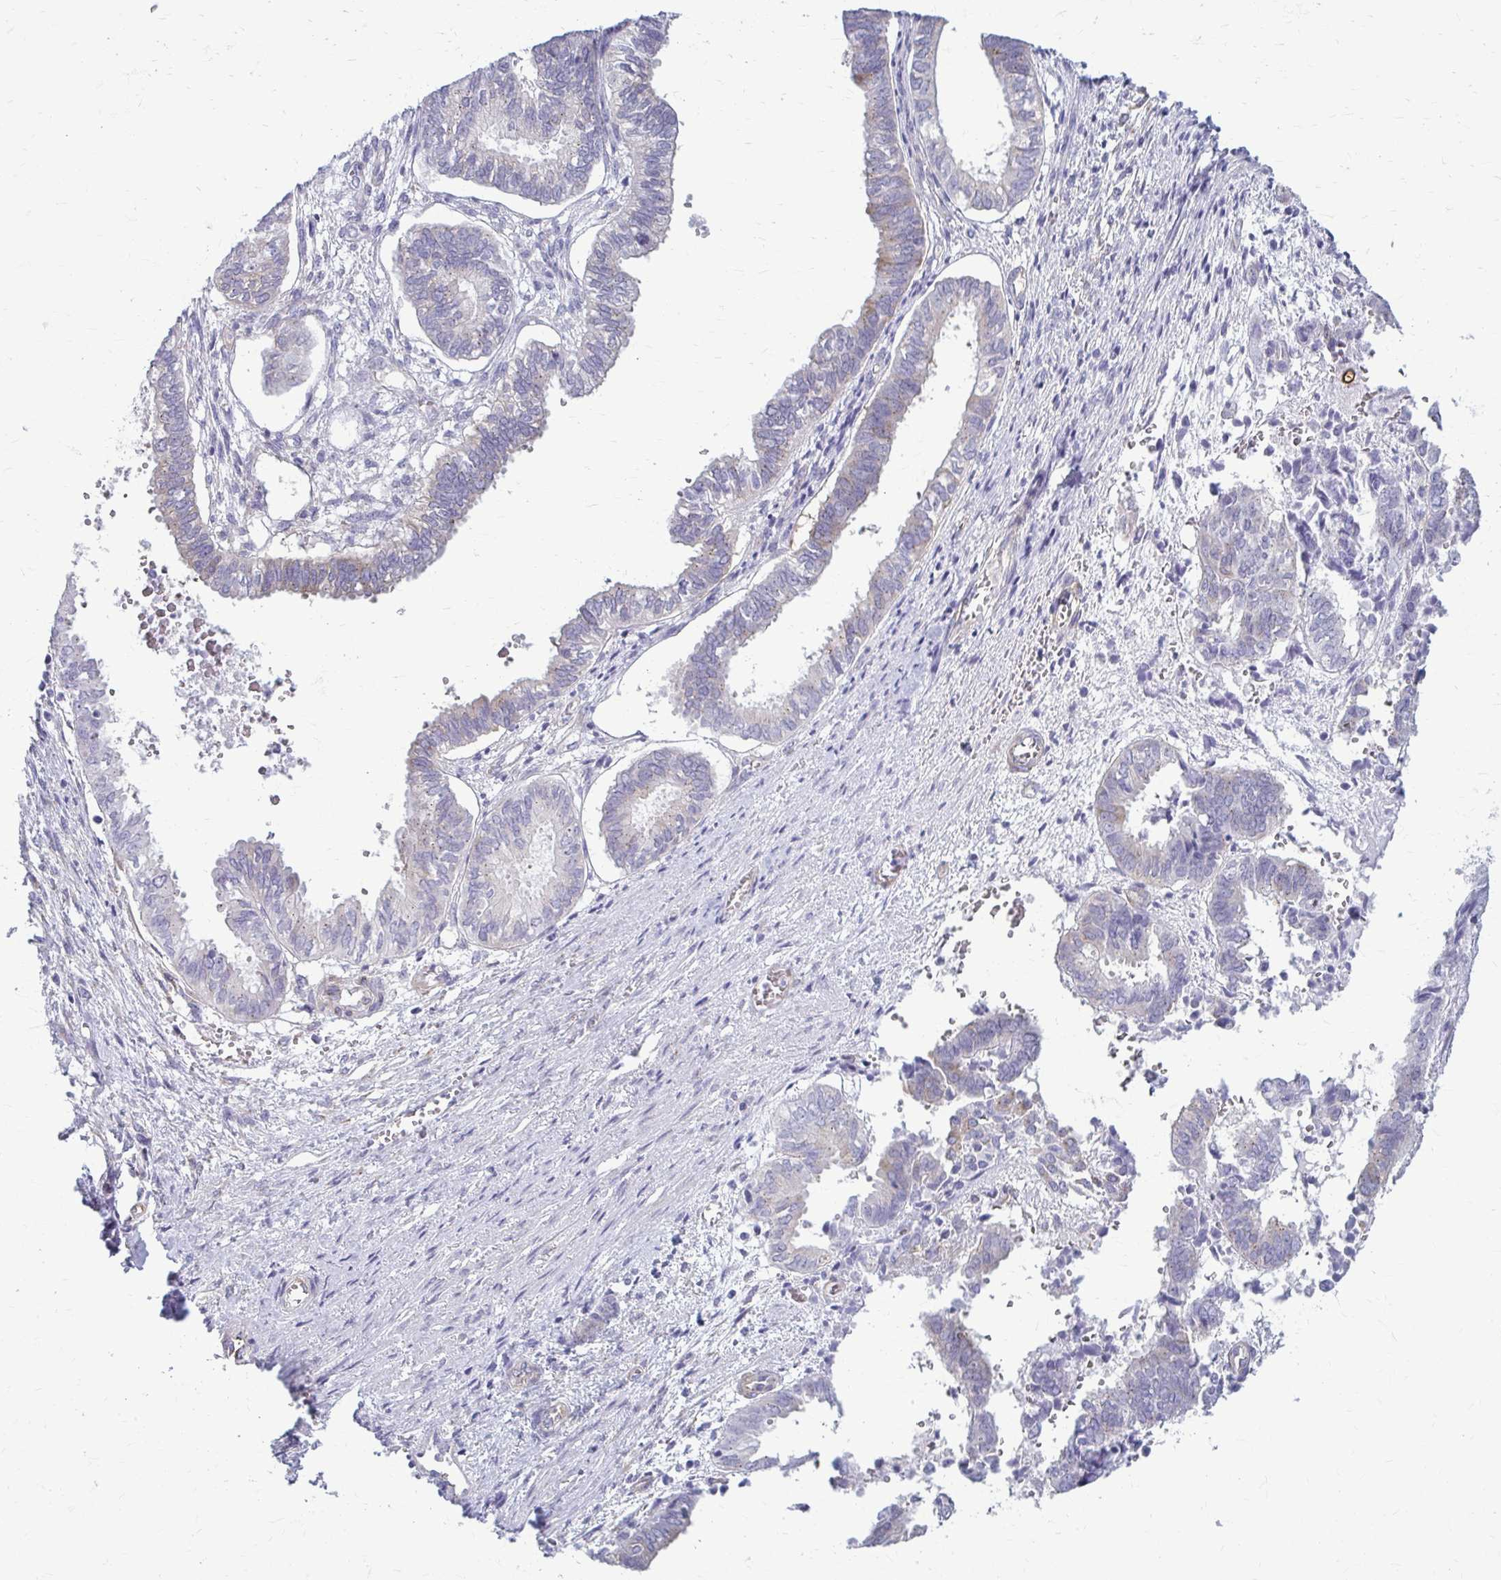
{"staining": {"intensity": "weak", "quantity": "<25%", "location": "cytoplasmic/membranous"}, "tissue": "ovarian cancer", "cell_type": "Tumor cells", "image_type": "cancer", "snomed": [{"axis": "morphology", "description": "Carcinoma, endometroid"}, {"axis": "topography", "description": "Ovary"}], "caption": "High power microscopy photomicrograph of an immunohistochemistry (IHC) image of ovarian cancer (endometroid carcinoma), revealing no significant staining in tumor cells. (Stains: DAB (3,3'-diaminobenzidine) immunohistochemistry with hematoxylin counter stain, Microscopy: brightfield microscopy at high magnification).", "gene": "DEPP1", "patient": {"sex": "female", "age": 64}}